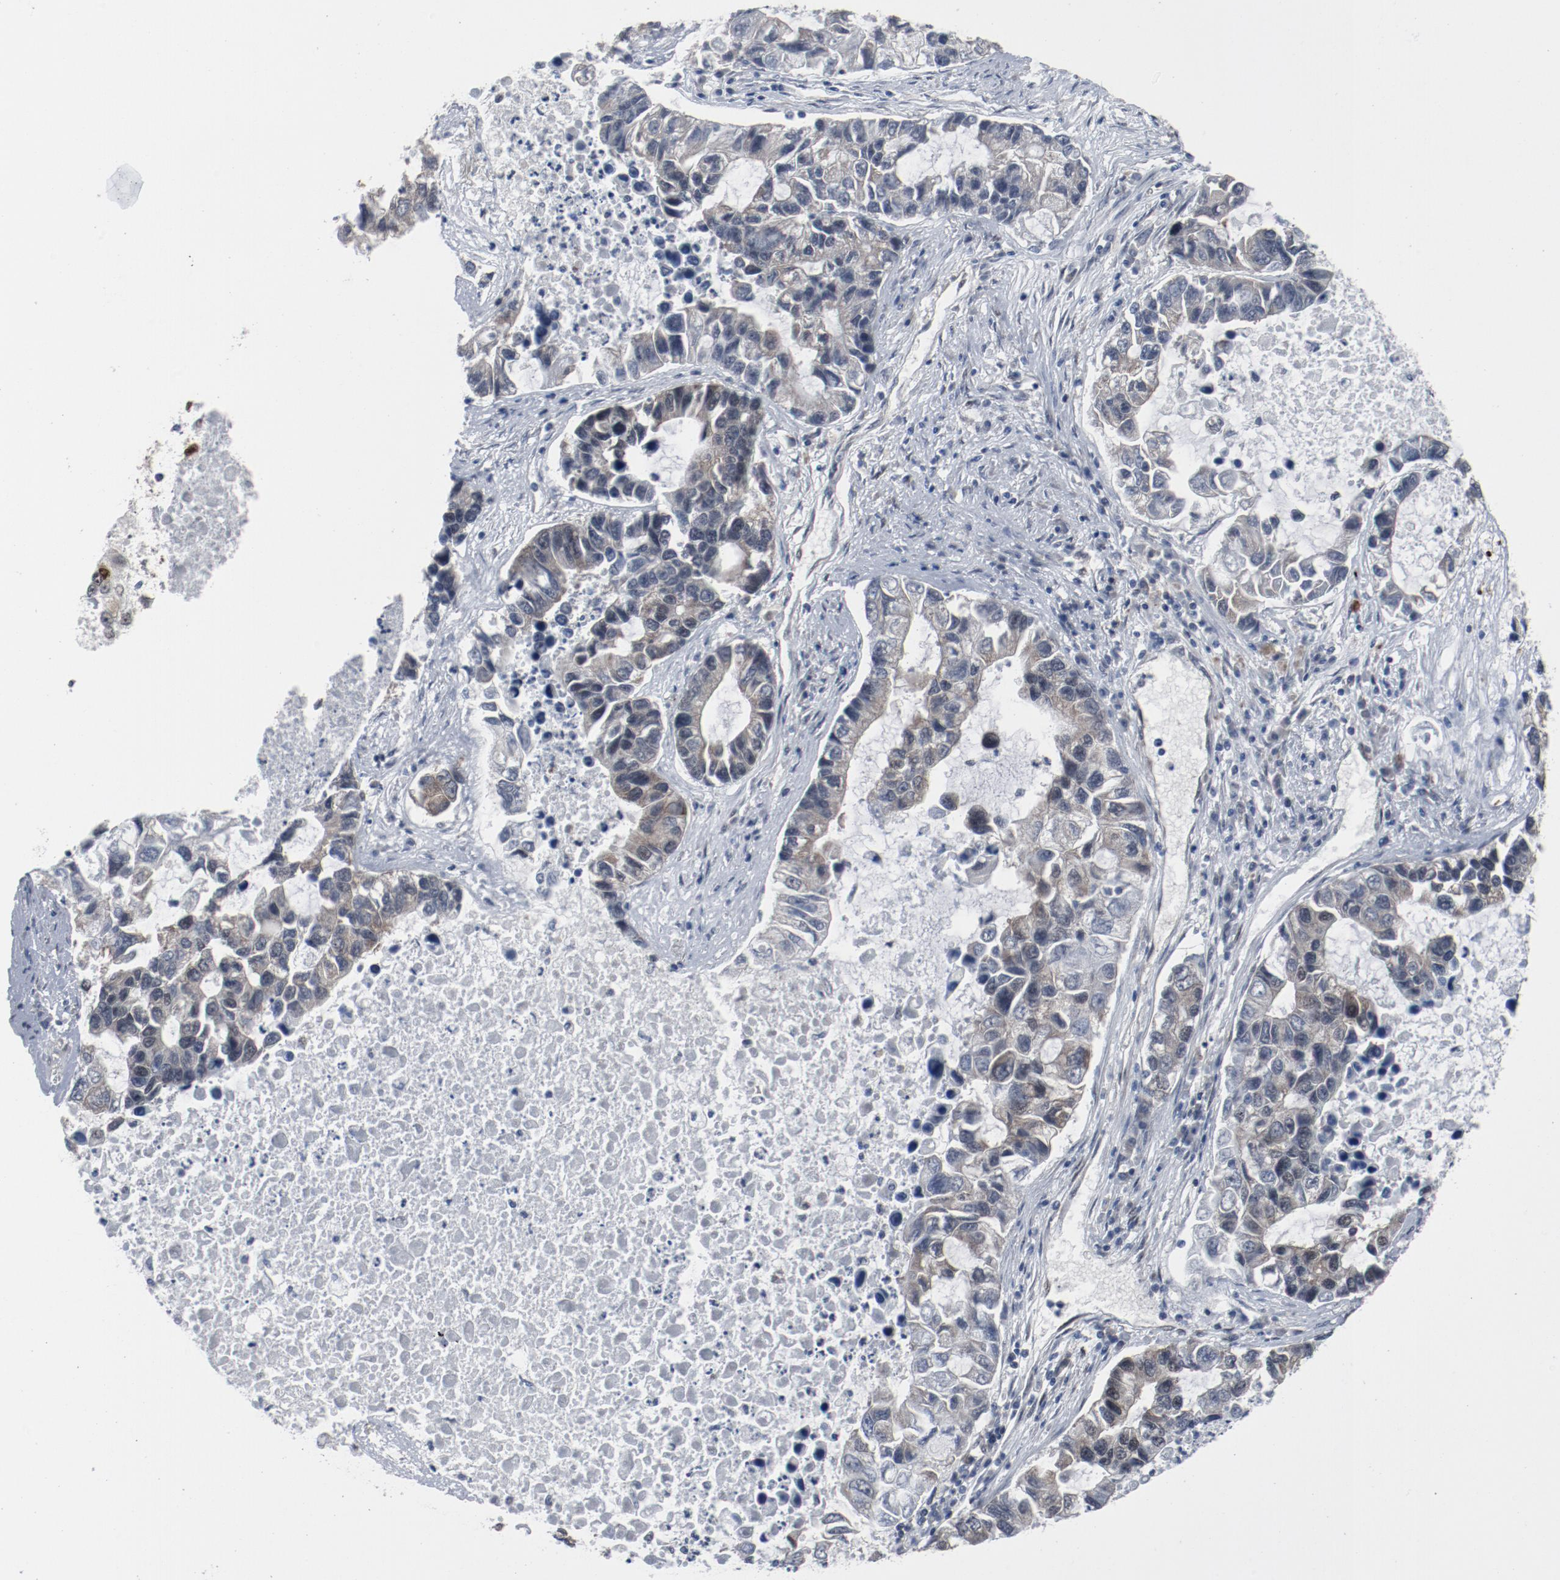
{"staining": {"intensity": "weak", "quantity": ">75%", "location": "cytoplasmic/membranous"}, "tissue": "lung cancer", "cell_type": "Tumor cells", "image_type": "cancer", "snomed": [{"axis": "morphology", "description": "Adenocarcinoma, NOS"}, {"axis": "topography", "description": "Lung"}], "caption": "High-power microscopy captured an immunohistochemistry photomicrograph of adenocarcinoma (lung), revealing weak cytoplasmic/membranous positivity in about >75% of tumor cells.", "gene": "JMJD6", "patient": {"sex": "female", "age": 51}}